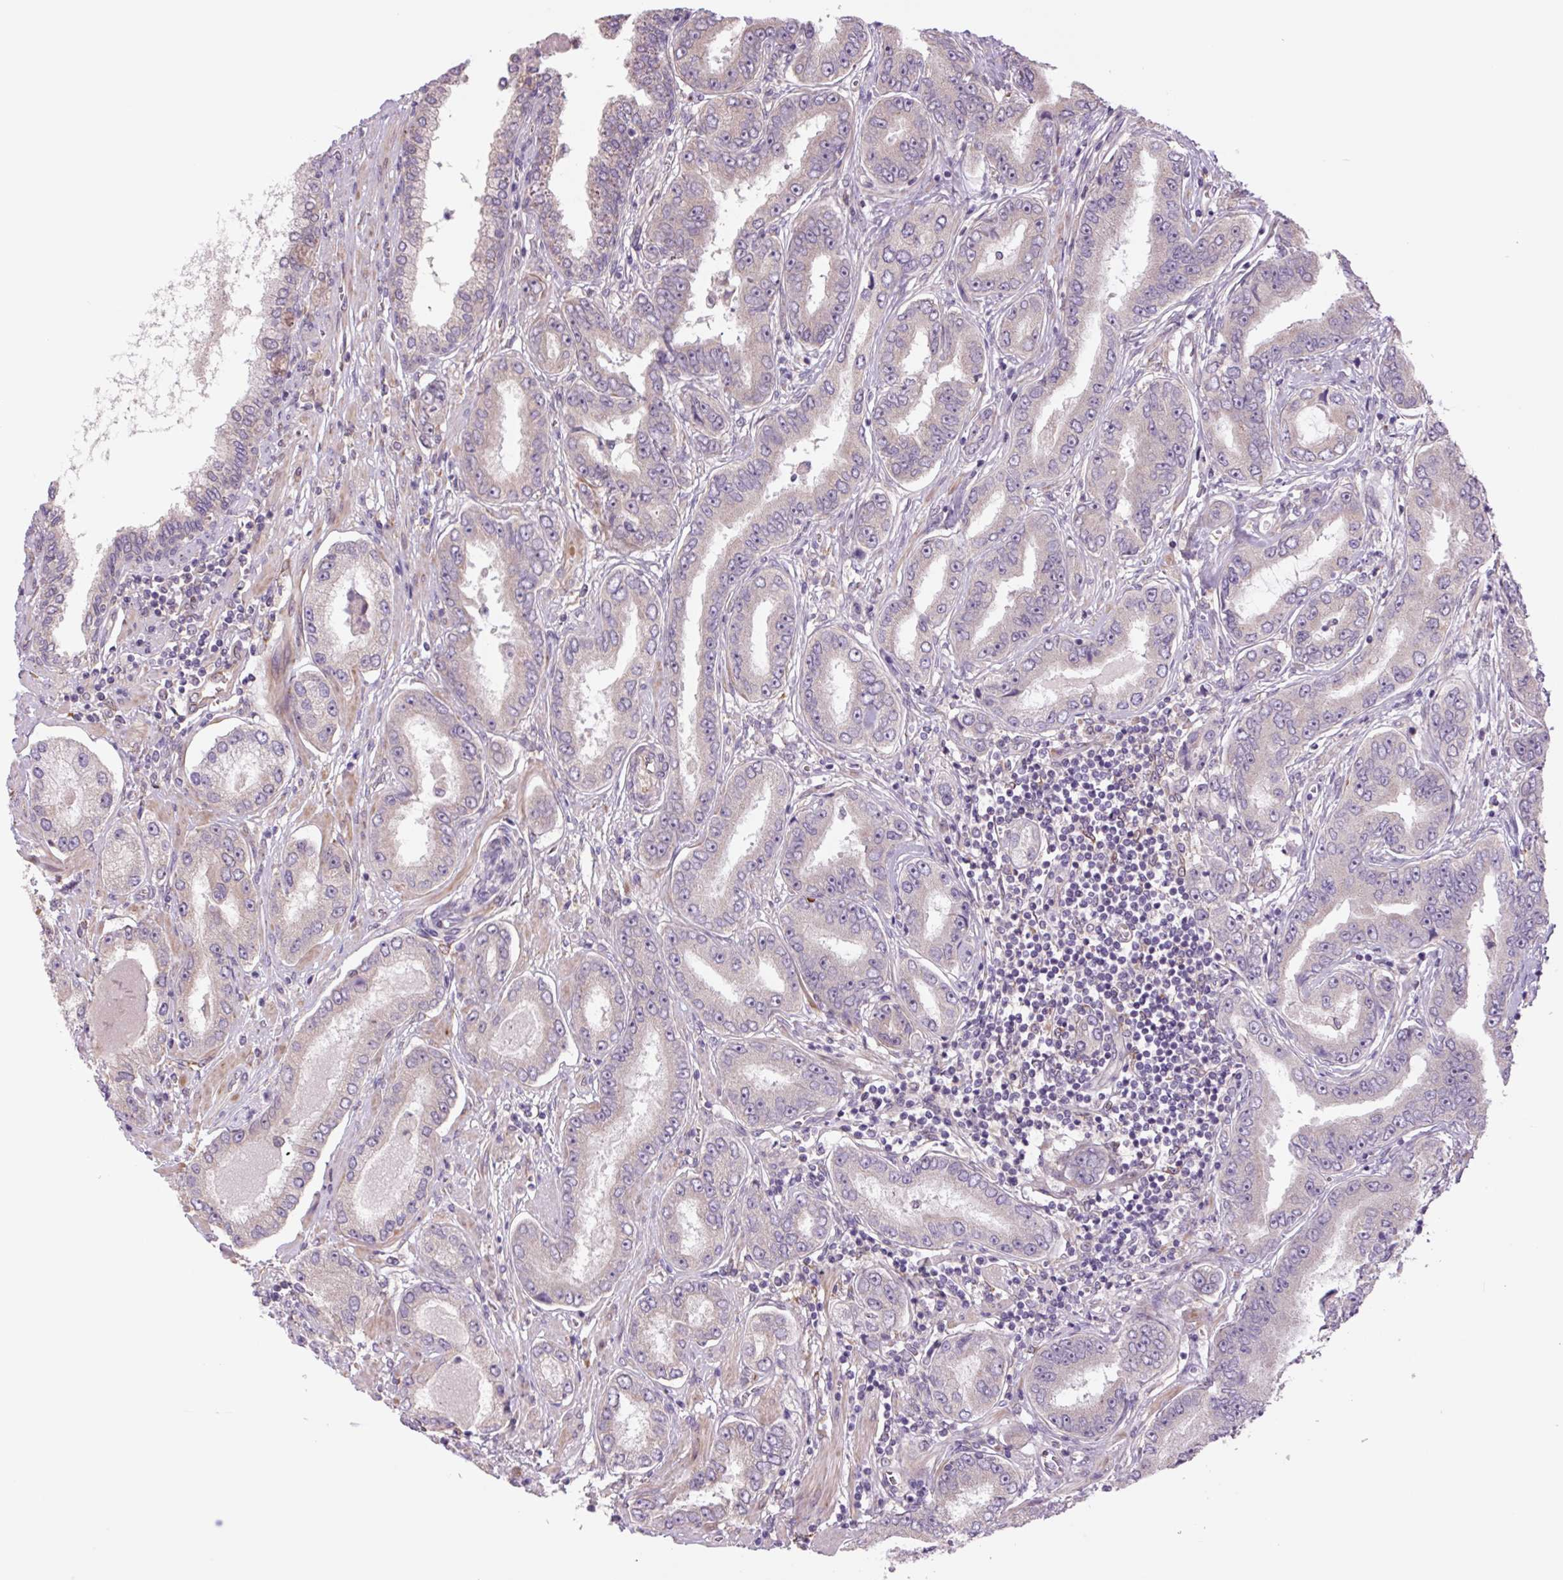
{"staining": {"intensity": "negative", "quantity": "none", "location": "none"}, "tissue": "prostate cancer", "cell_type": "Tumor cells", "image_type": "cancer", "snomed": [{"axis": "morphology", "description": "Adenocarcinoma, High grade"}, {"axis": "topography", "description": "Prostate"}], "caption": "Histopathology image shows no significant protein expression in tumor cells of prostate cancer (high-grade adenocarcinoma).", "gene": "PLA2G4A", "patient": {"sex": "male", "age": 72}}